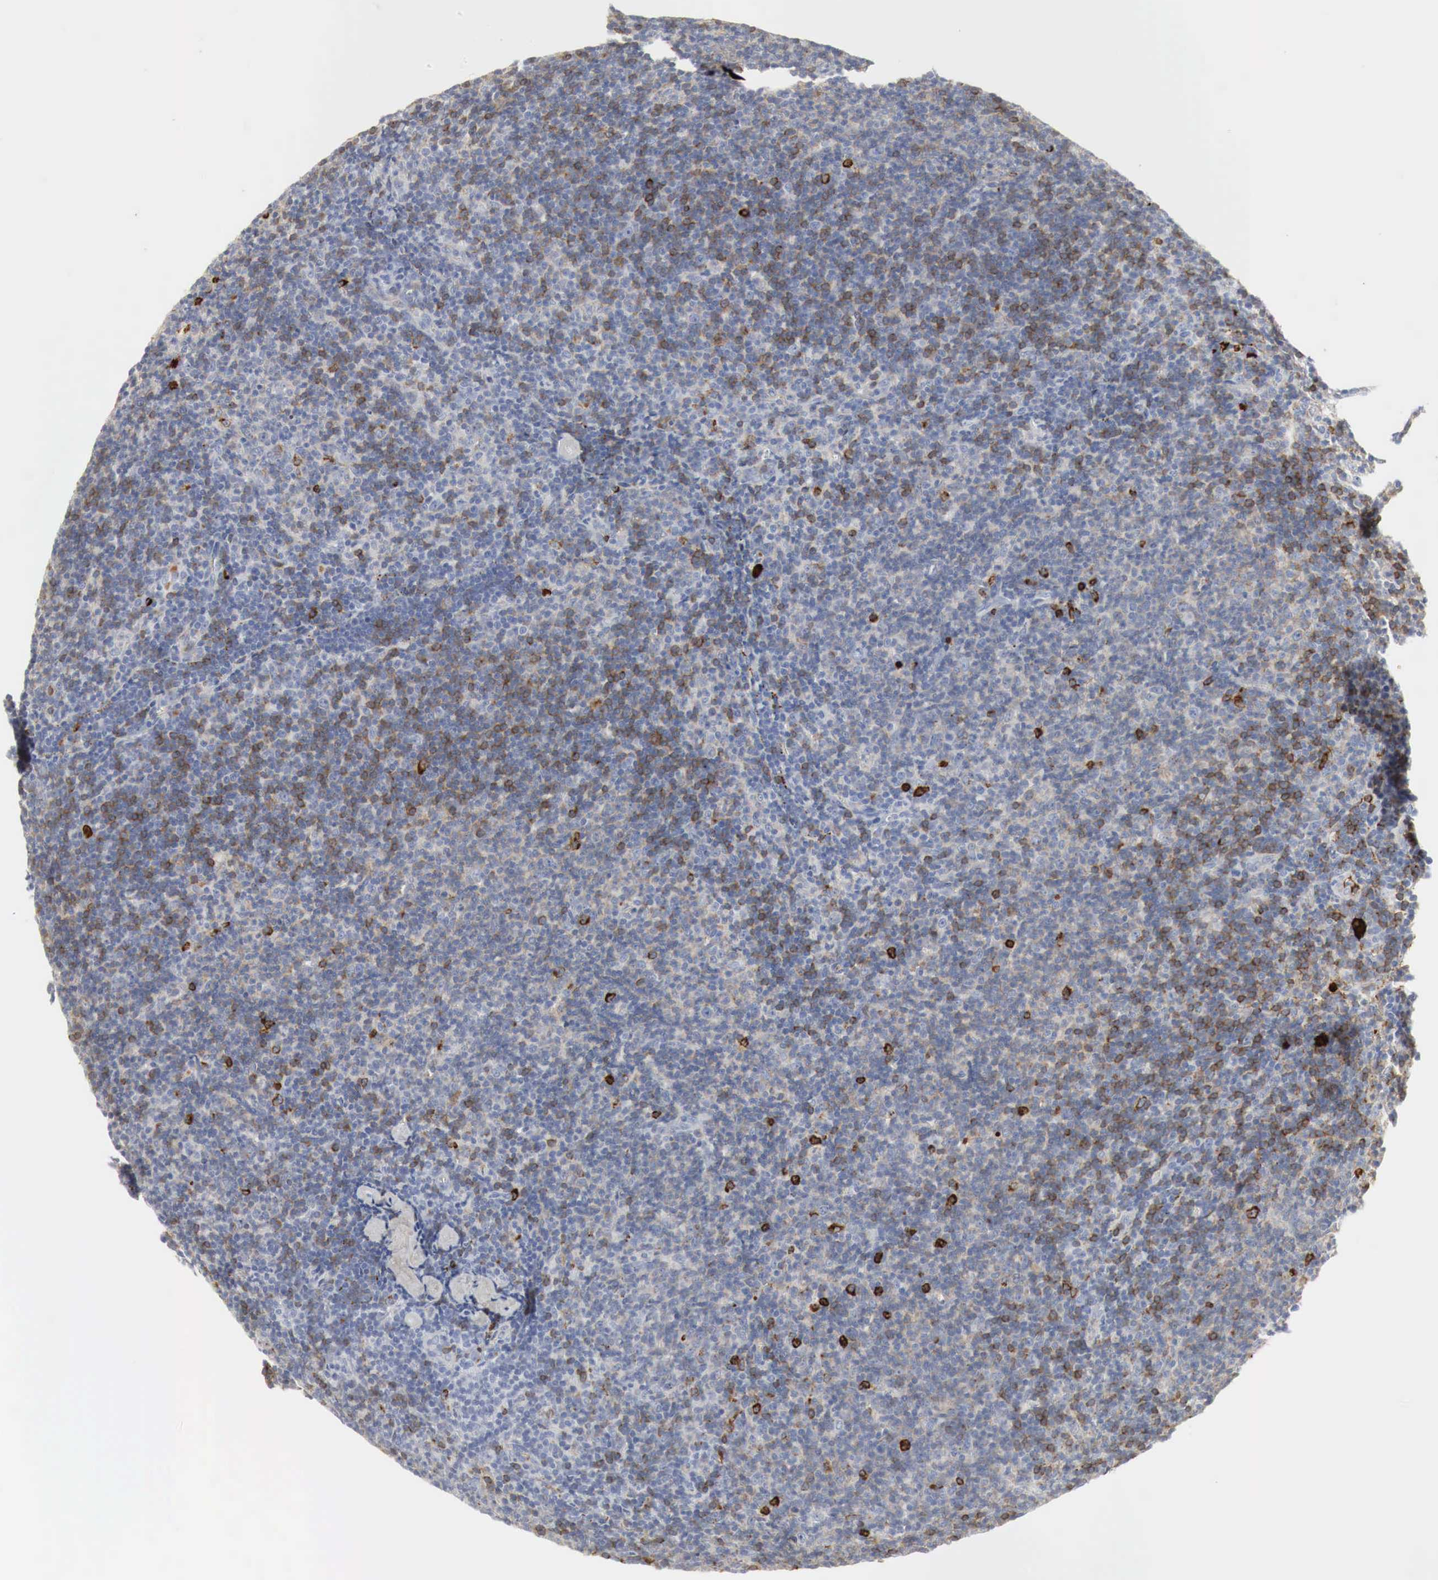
{"staining": {"intensity": "moderate", "quantity": "25%-75%", "location": "cytoplasmic/membranous"}, "tissue": "lymphoma", "cell_type": "Tumor cells", "image_type": "cancer", "snomed": [{"axis": "morphology", "description": "Malignant lymphoma, non-Hodgkin's type, Low grade"}, {"axis": "topography", "description": "Lymph node"}], "caption": "Immunohistochemical staining of low-grade malignant lymphoma, non-Hodgkin's type demonstrates moderate cytoplasmic/membranous protein positivity in about 25%-75% of tumor cells.", "gene": "IGLC3", "patient": {"sex": "male", "age": 49}}